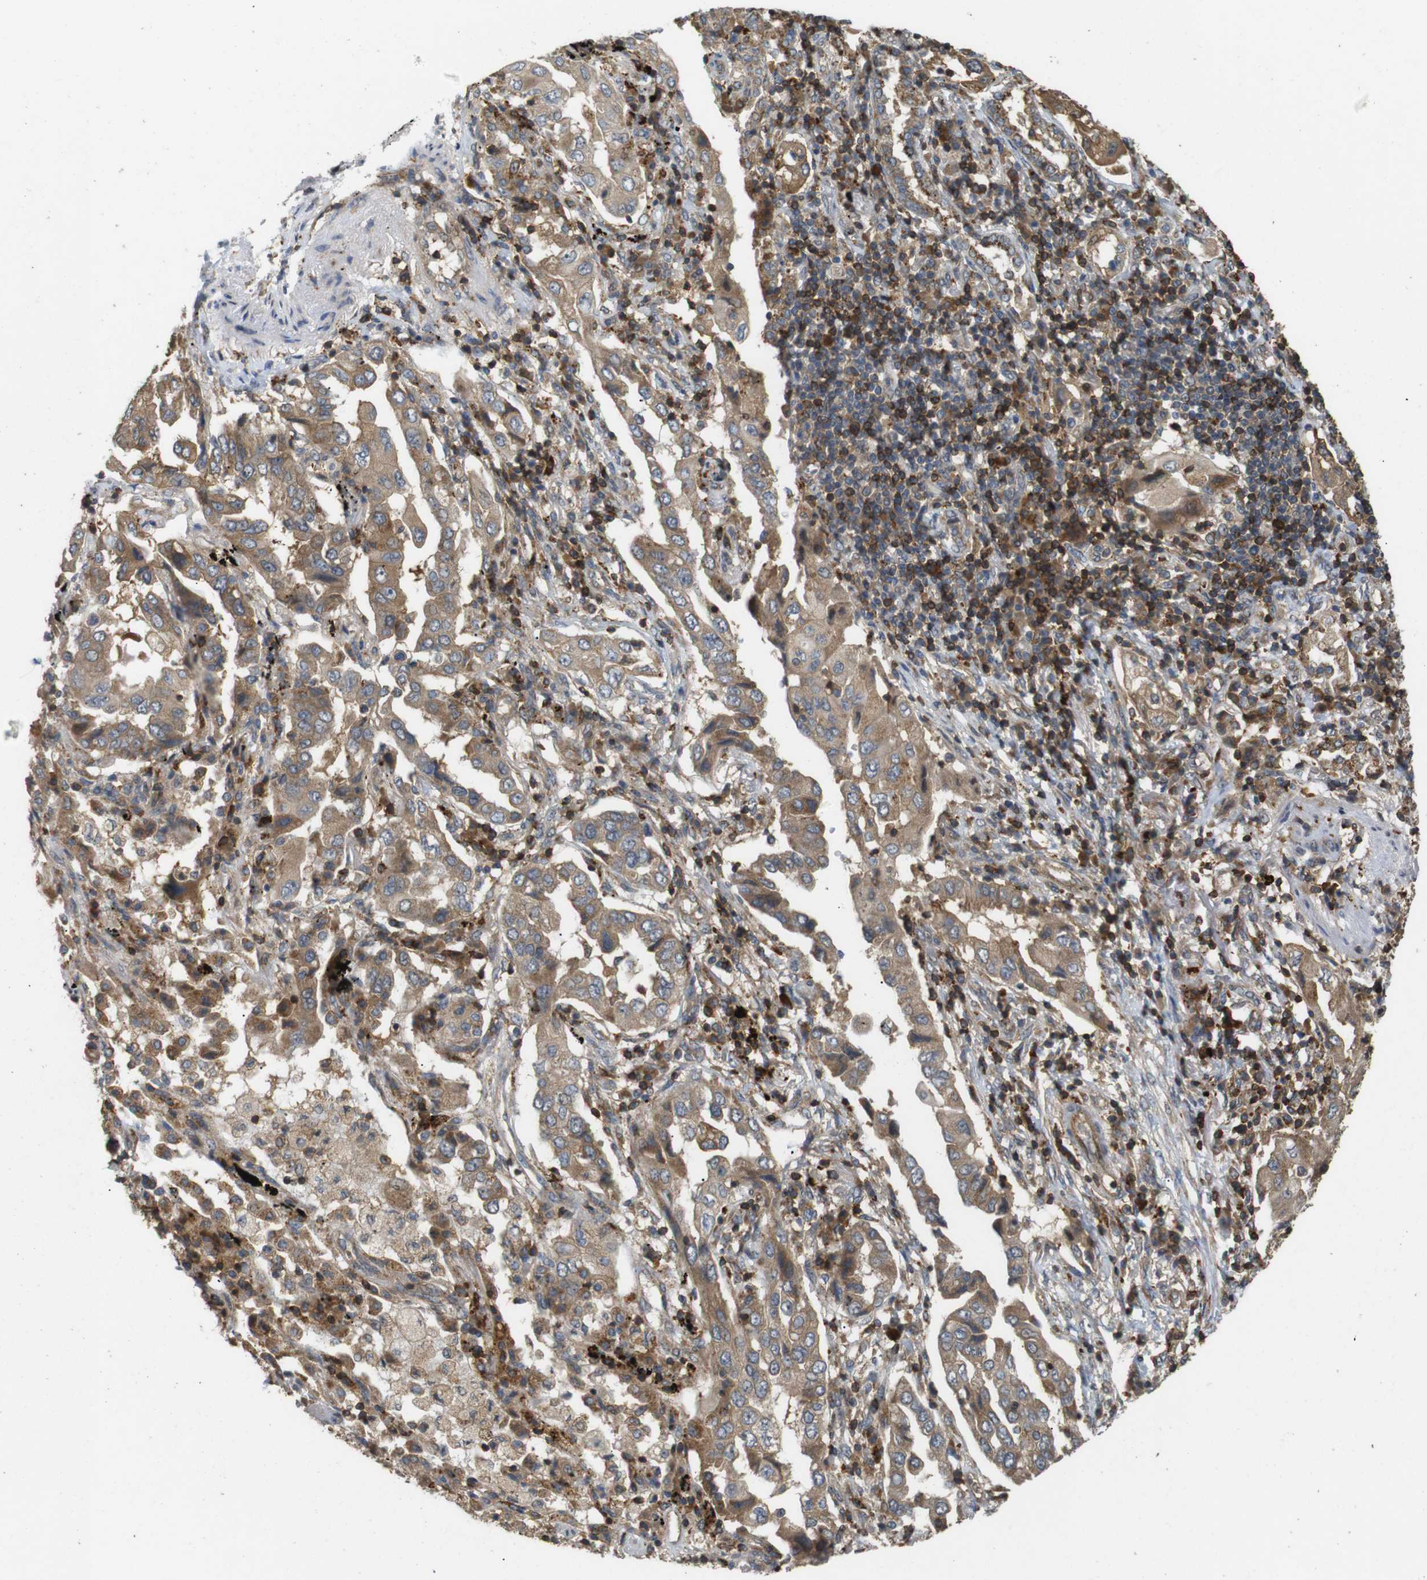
{"staining": {"intensity": "moderate", "quantity": ">75%", "location": "cytoplasmic/membranous"}, "tissue": "lung cancer", "cell_type": "Tumor cells", "image_type": "cancer", "snomed": [{"axis": "morphology", "description": "Adenocarcinoma, NOS"}, {"axis": "topography", "description": "Lung"}], "caption": "This is an image of immunohistochemistry staining of lung adenocarcinoma, which shows moderate expression in the cytoplasmic/membranous of tumor cells.", "gene": "KSR1", "patient": {"sex": "female", "age": 65}}